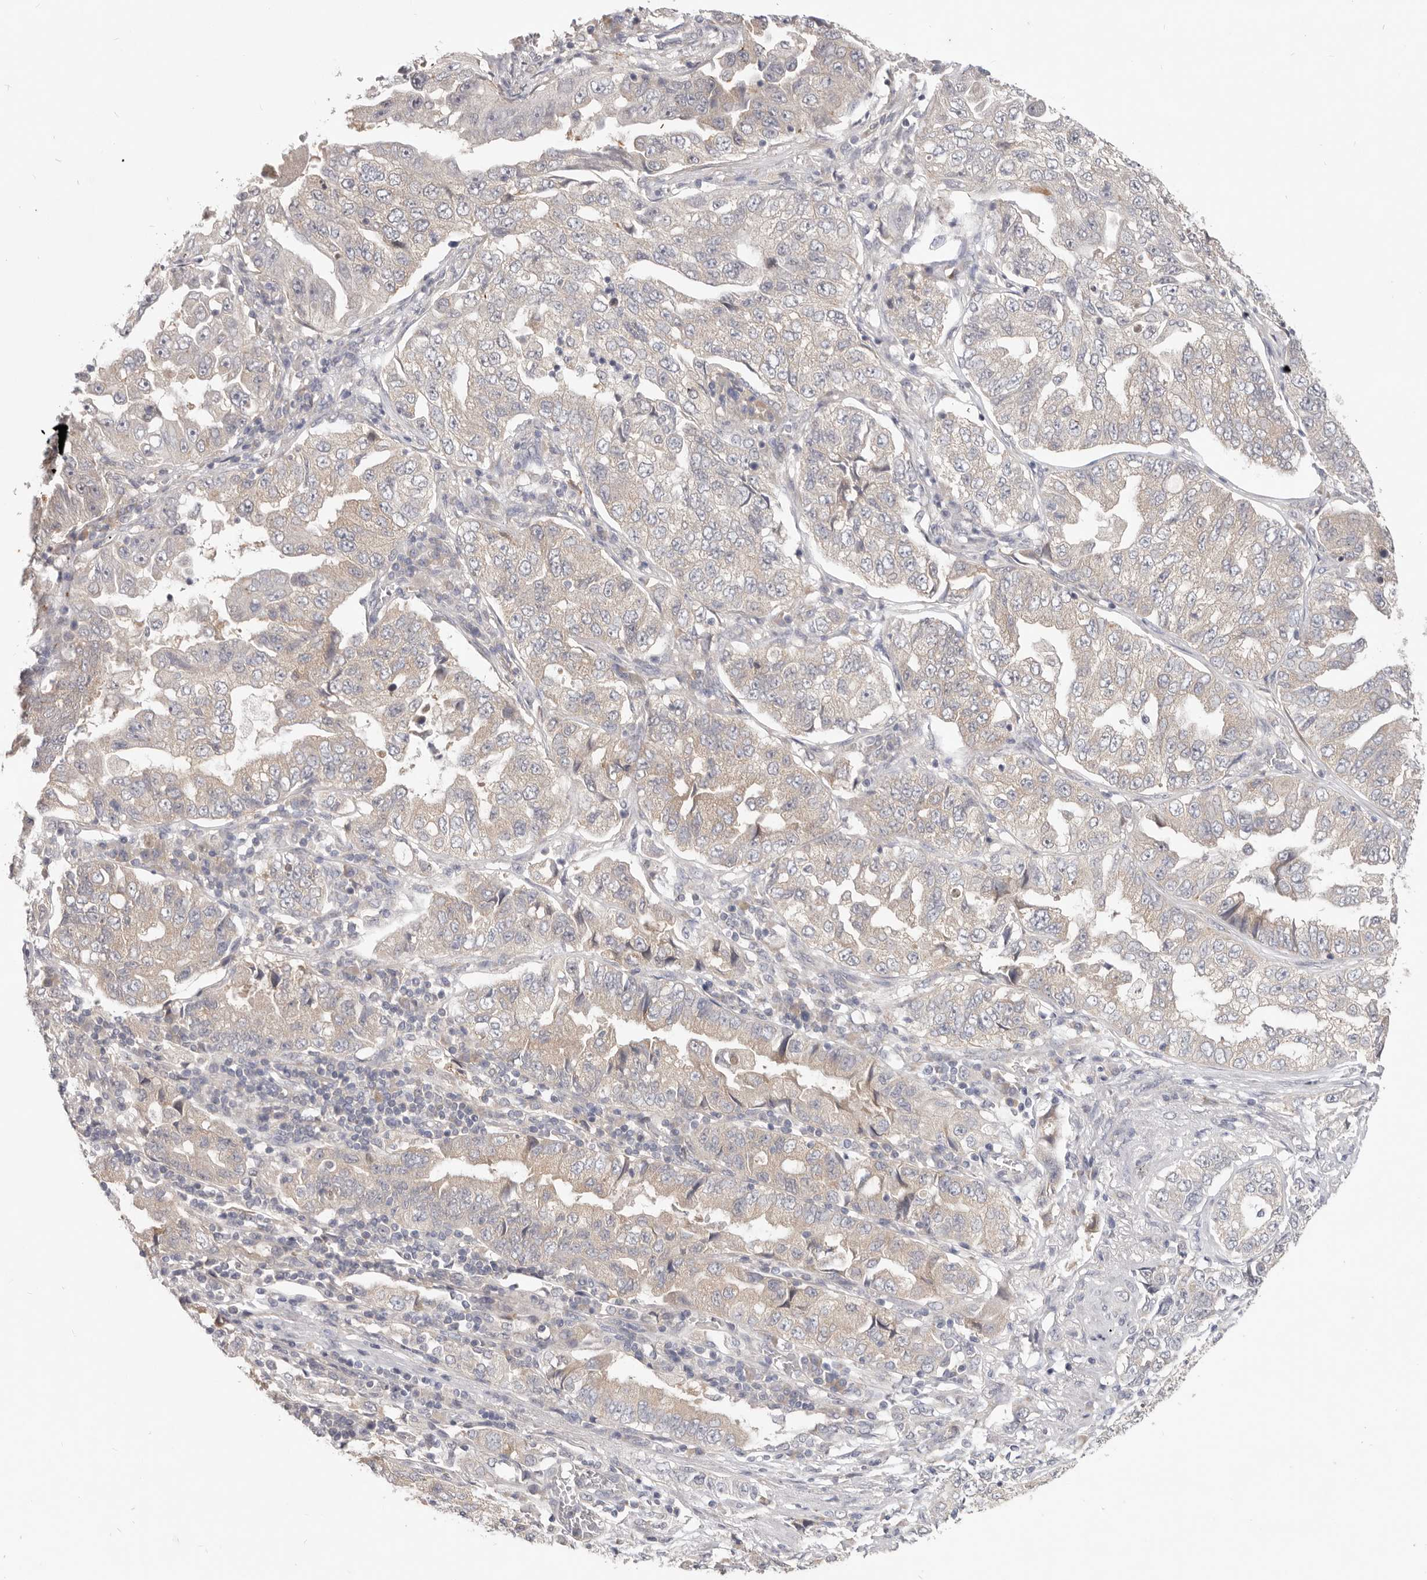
{"staining": {"intensity": "weak", "quantity": "25%-75%", "location": "cytoplasmic/membranous"}, "tissue": "lung cancer", "cell_type": "Tumor cells", "image_type": "cancer", "snomed": [{"axis": "morphology", "description": "Adenocarcinoma, NOS"}, {"axis": "topography", "description": "Lung"}], "caption": "Immunohistochemistry (DAB) staining of human lung adenocarcinoma exhibits weak cytoplasmic/membranous protein expression in about 25%-75% of tumor cells.", "gene": "WDR77", "patient": {"sex": "female", "age": 51}}